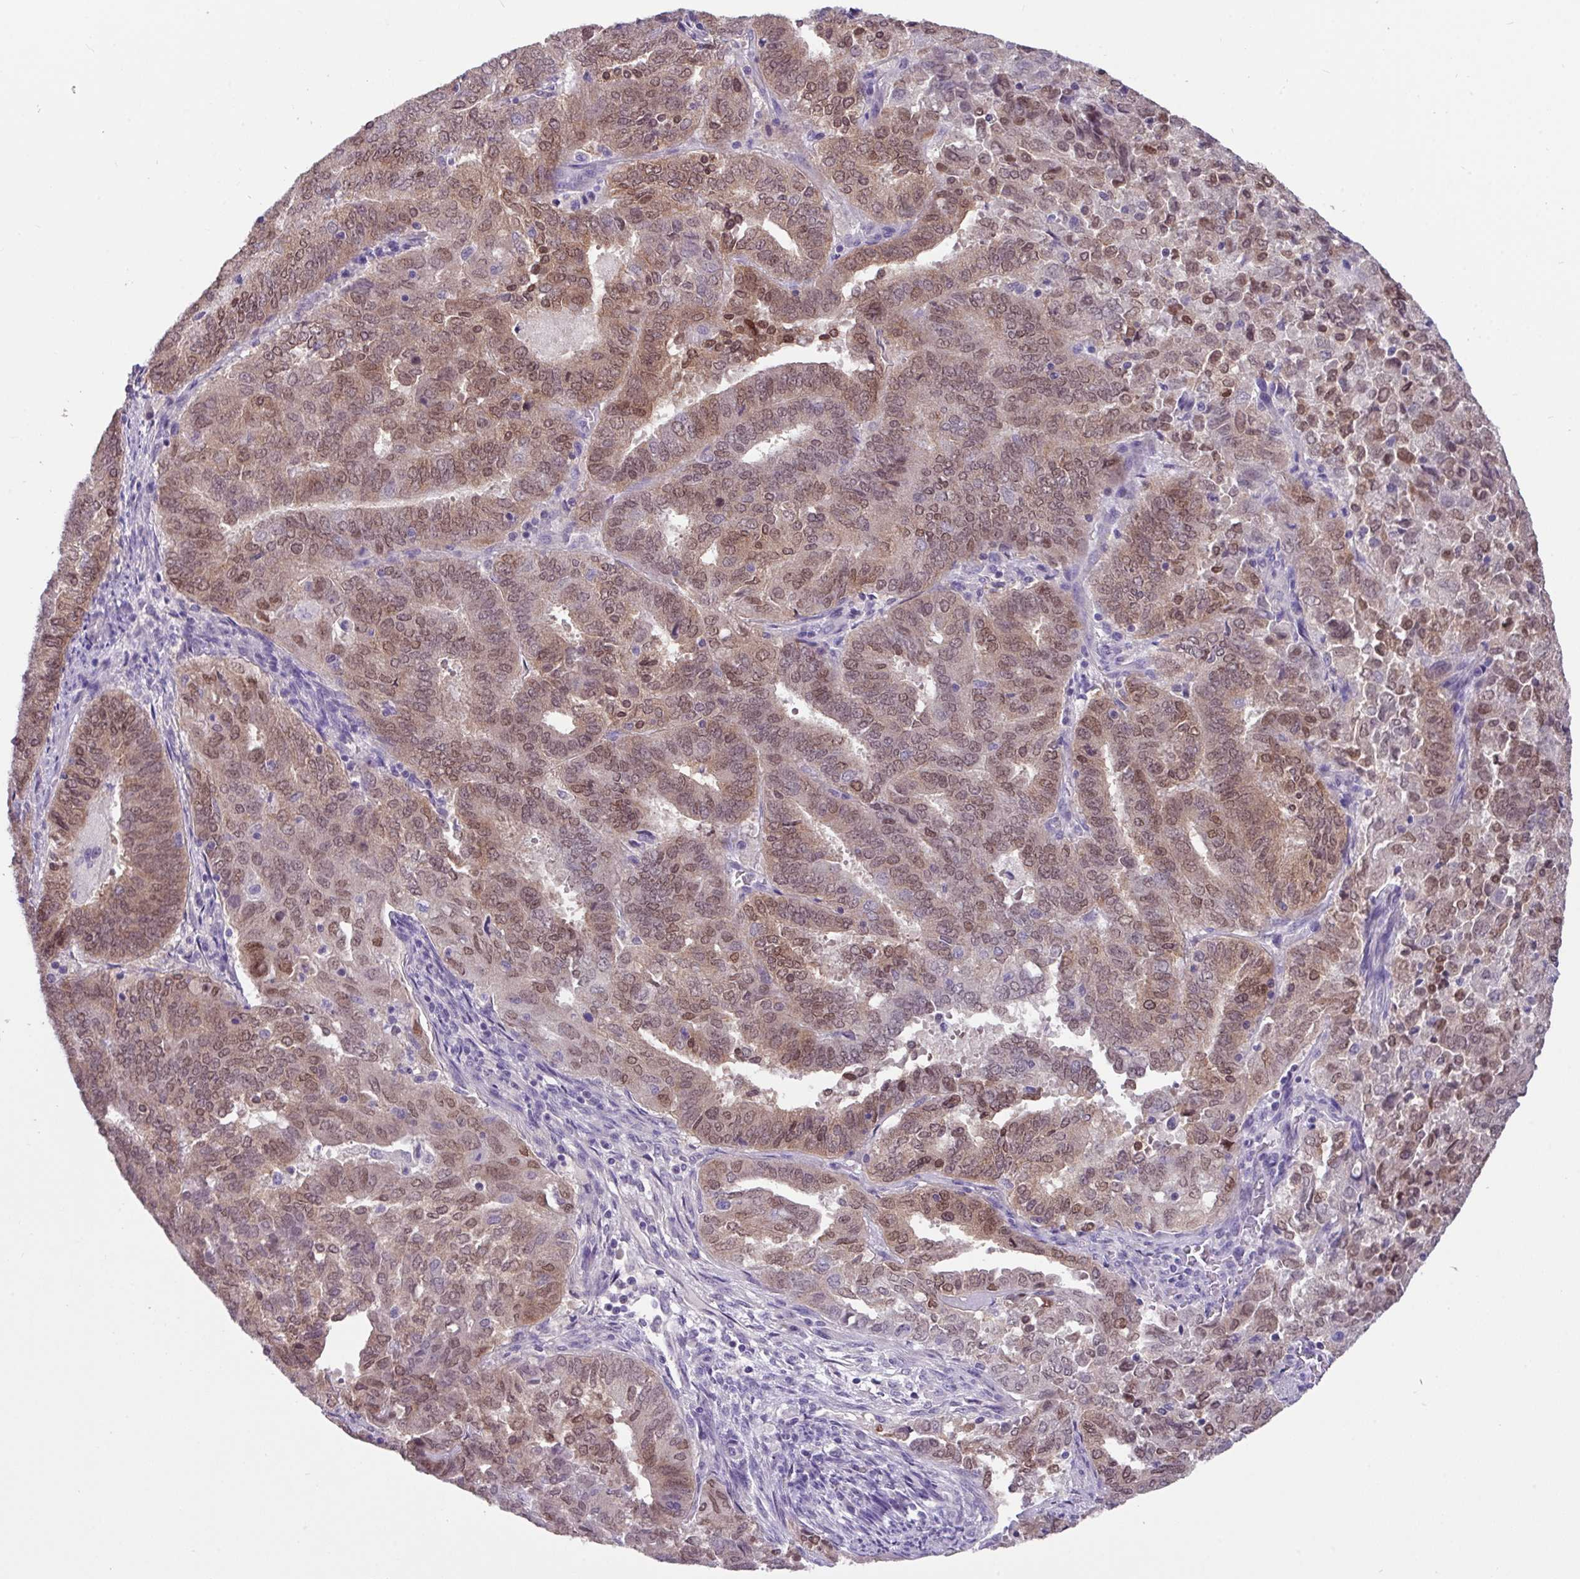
{"staining": {"intensity": "moderate", "quantity": "25%-75%", "location": "nuclear"}, "tissue": "endometrial cancer", "cell_type": "Tumor cells", "image_type": "cancer", "snomed": [{"axis": "morphology", "description": "Adenocarcinoma, NOS"}, {"axis": "topography", "description": "Endometrium"}], "caption": "A medium amount of moderate nuclear expression is seen in approximately 25%-75% of tumor cells in endometrial cancer (adenocarcinoma) tissue.", "gene": "PAX8", "patient": {"sex": "female", "age": 72}}